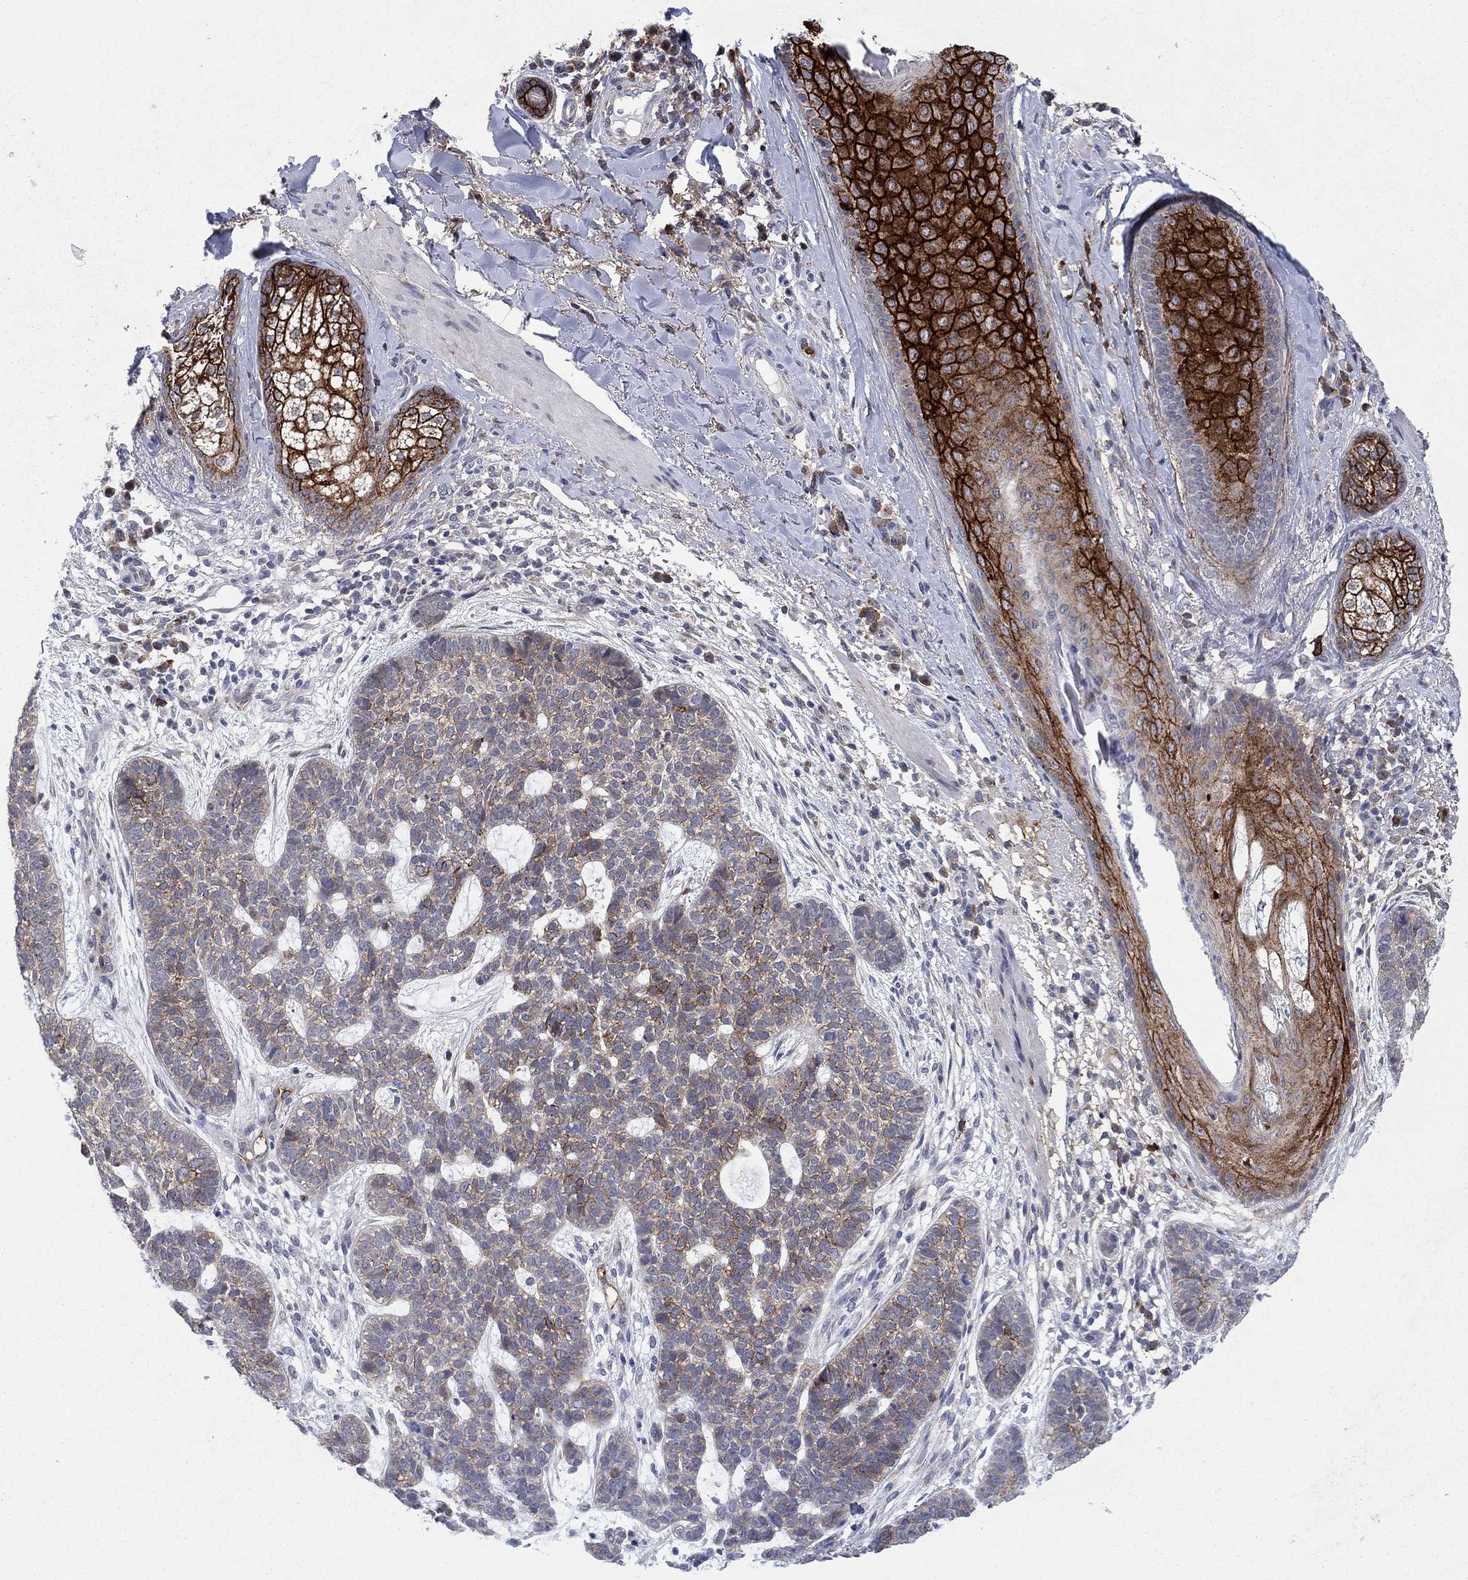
{"staining": {"intensity": "strong", "quantity": "25%-75%", "location": "cytoplasmic/membranous"}, "tissue": "skin cancer", "cell_type": "Tumor cells", "image_type": "cancer", "snomed": [{"axis": "morphology", "description": "Squamous cell carcinoma, NOS"}, {"axis": "topography", "description": "Skin"}], "caption": "Approximately 25%-75% of tumor cells in human skin squamous cell carcinoma show strong cytoplasmic/membranous protein staining as visualized by brown immunohistochemical staining.", "gene": "SDC1", "patient": {"sex": "male", "age": 88}}